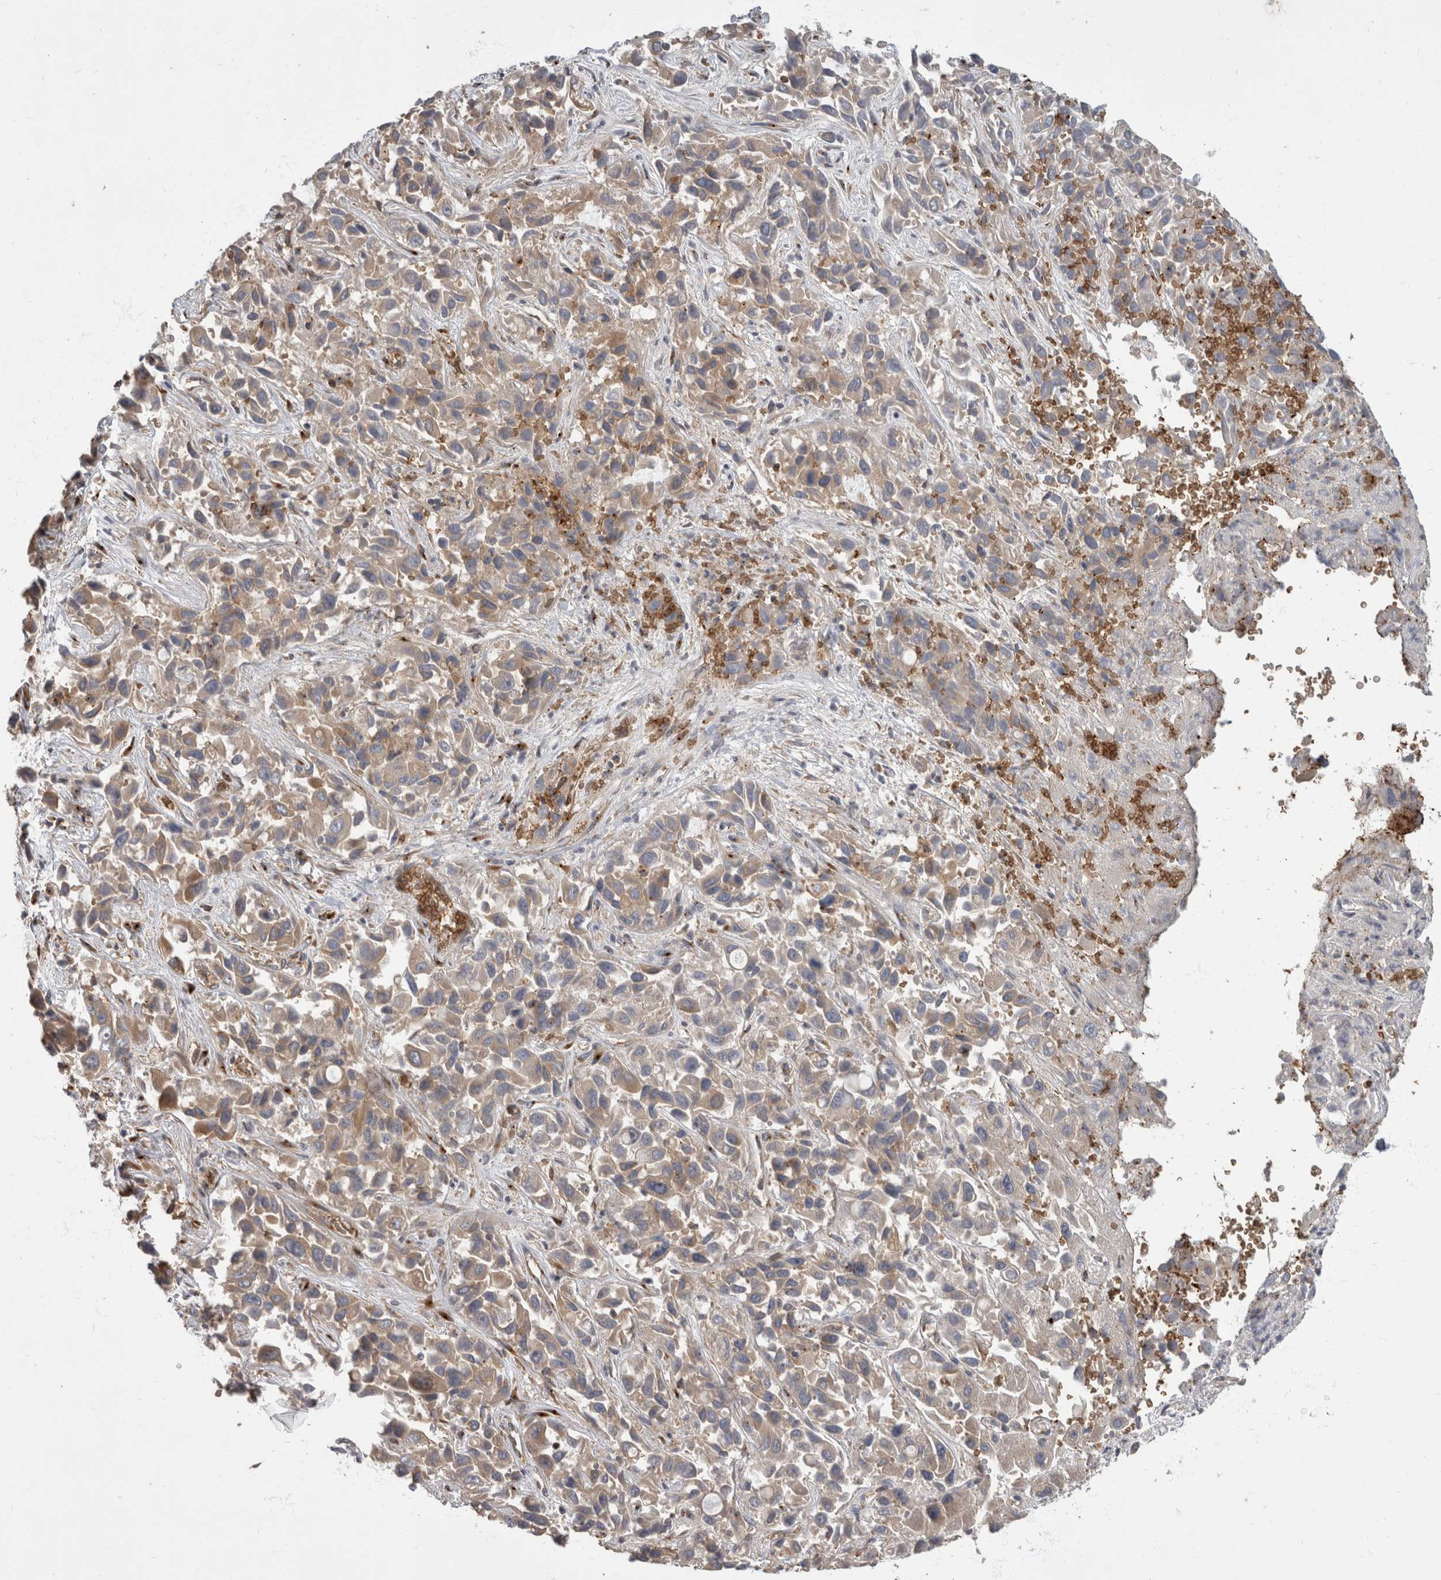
{"staining": {"intensity": "weak", "quantity": ">75%", "location": "cytoplasmic/membranous"}, "tissue": "liver cancer", "cell_type": "Tumor cells", "image_type": "cancer", "snomed": [{"axis": "morphology", "description": "Cholangiocarcinoma"}, {"axis": "topography", "description": "Liver"}], "caption": "This image reveals immunohistochemistry (IHC) staining of human cholangiocarcinoma (liver), with low weak cytoplasmic/membranous staining in about >75% of tumor cells.", "gene": "HOOK3", "patient": {"sex": "female", "age": 52}}